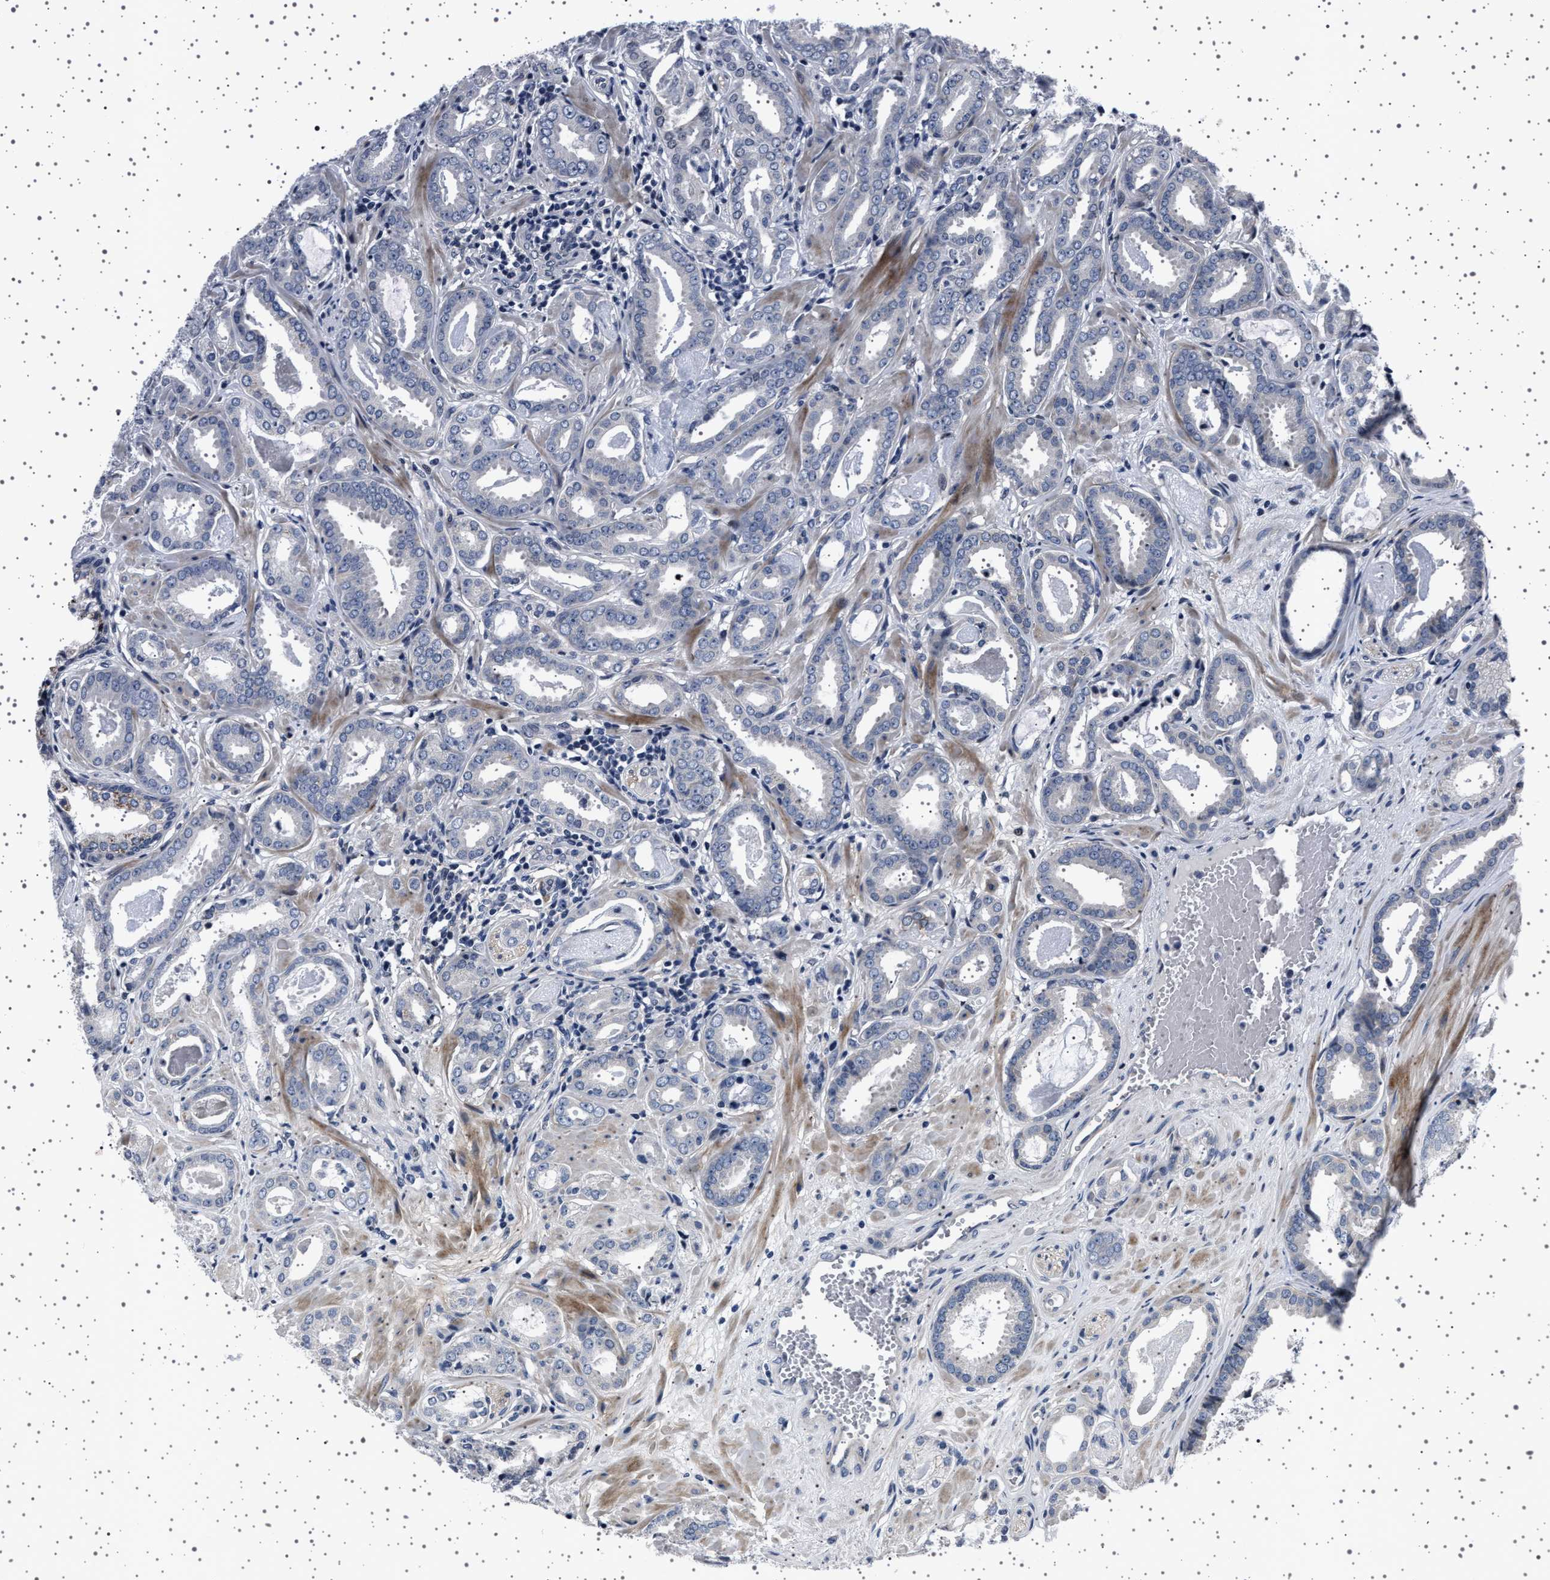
{"staining": {"intensity": "negative", "quantity": "none", "location": "none"}, "tissue": "prostate cancer", "cell_type": "Tumor cells", "image_type": "cancer", "snomed": [{"axis": "morphology", "description": "Adenocarcinoma, Low grade"}, {"axis": "topography", "description": "Prostate"}], "caption": "This is an IHC micrograph of prostate cancer (adenocarcinoma (low-grade)). There is no expression in tumor cells.", "gene": "PAK5", "patient": {"sex": "male", "age": 53}}